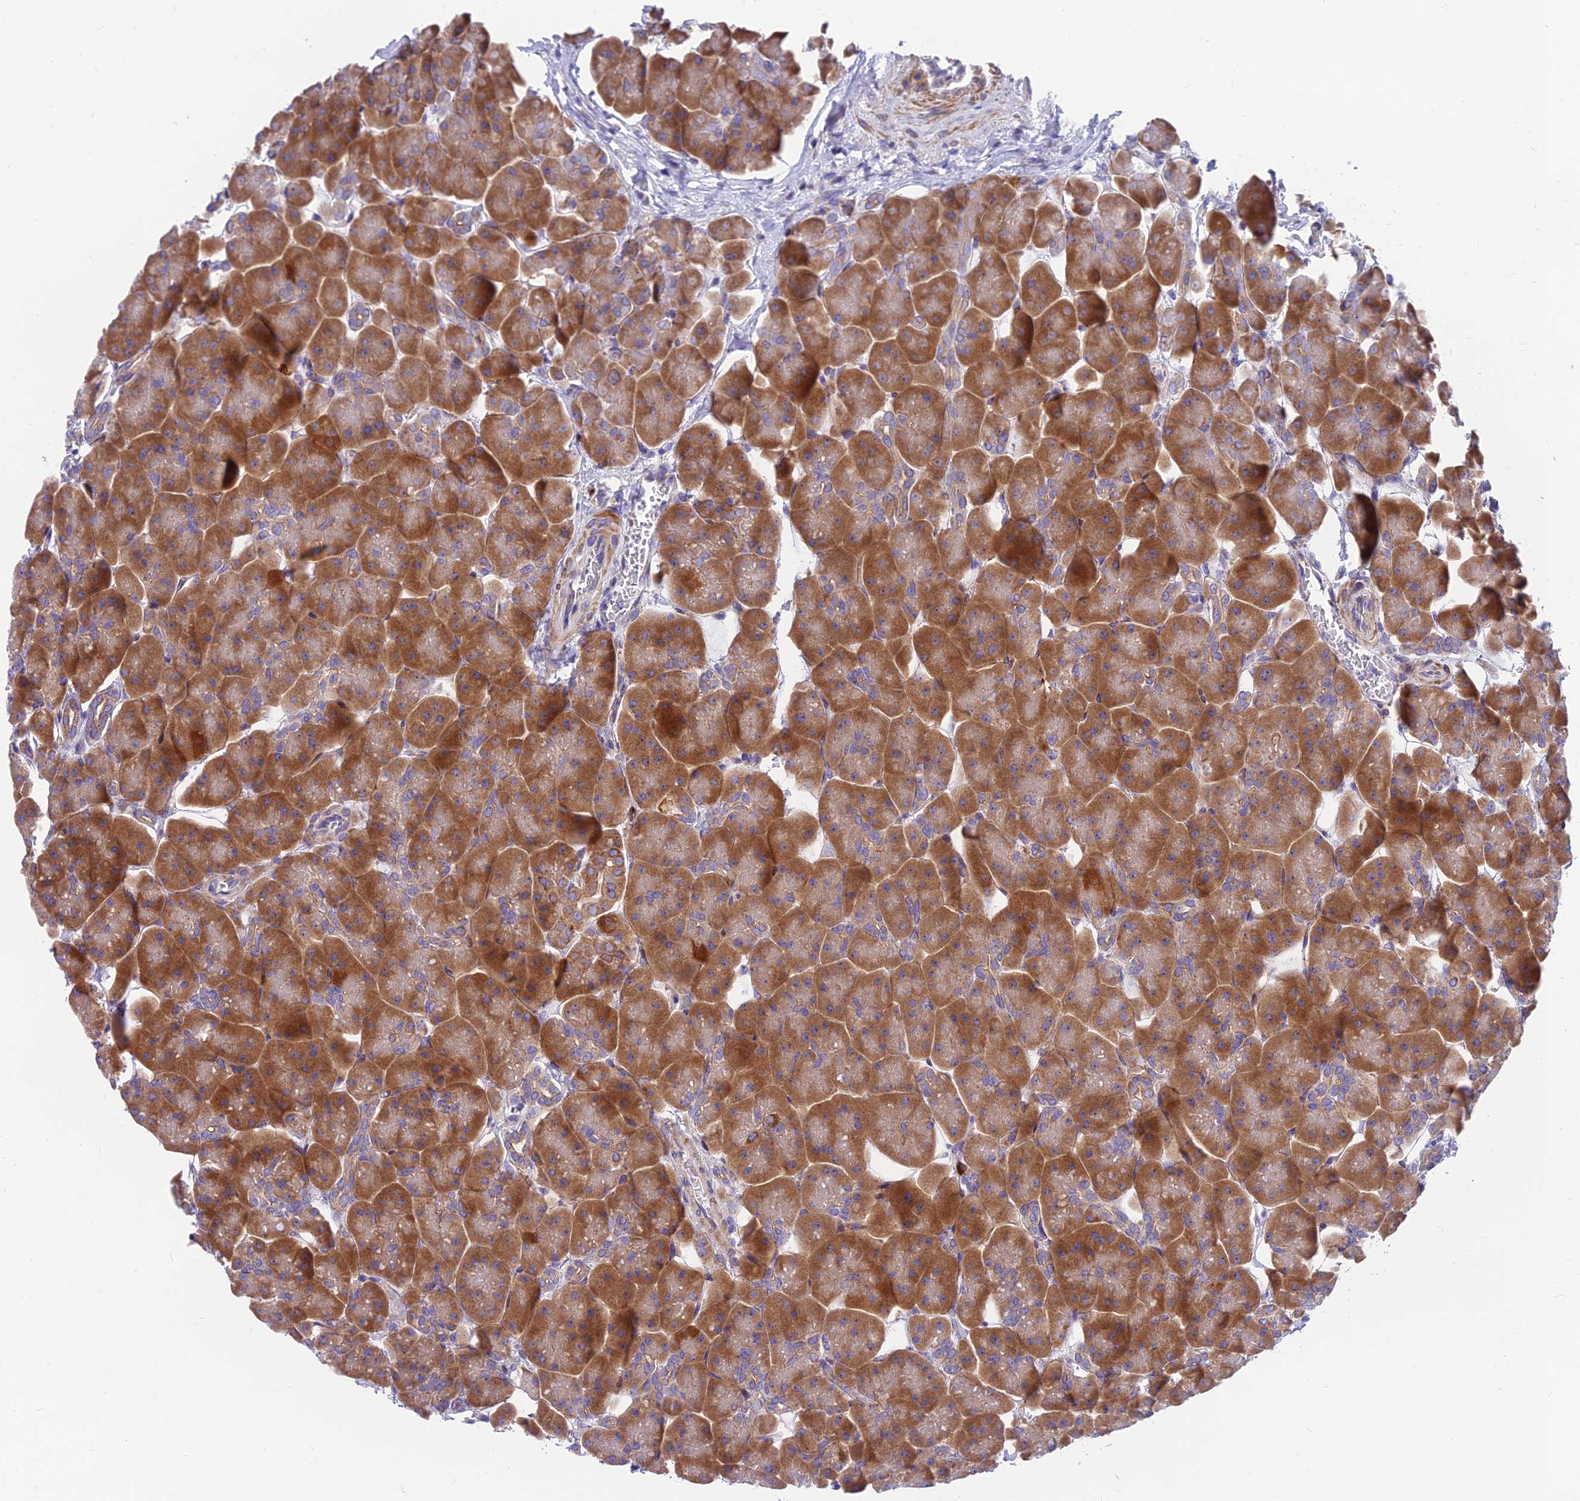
{"staining": {"intensity": "moderate", "quantity": ">75%", "location": "cytoplasmic/membranous"}, "tissue": "pancreas", "cell_type": "Exocrine glandular cells", "image_type": "normal", "snomed": [{"axis": "morphology", "description": "Normal tissue, NOS"}, {"axis": "topography", "description": "Pancreas"}], "caption": "Immunohistochemical staining of benign pancreas displays >75% levels of moderate cytoplasmic/membranous protein expression in about >75% of exocrine glandular cells.", "gene": "MVB12A", "patient": {"sex": "male", "age": 66}}